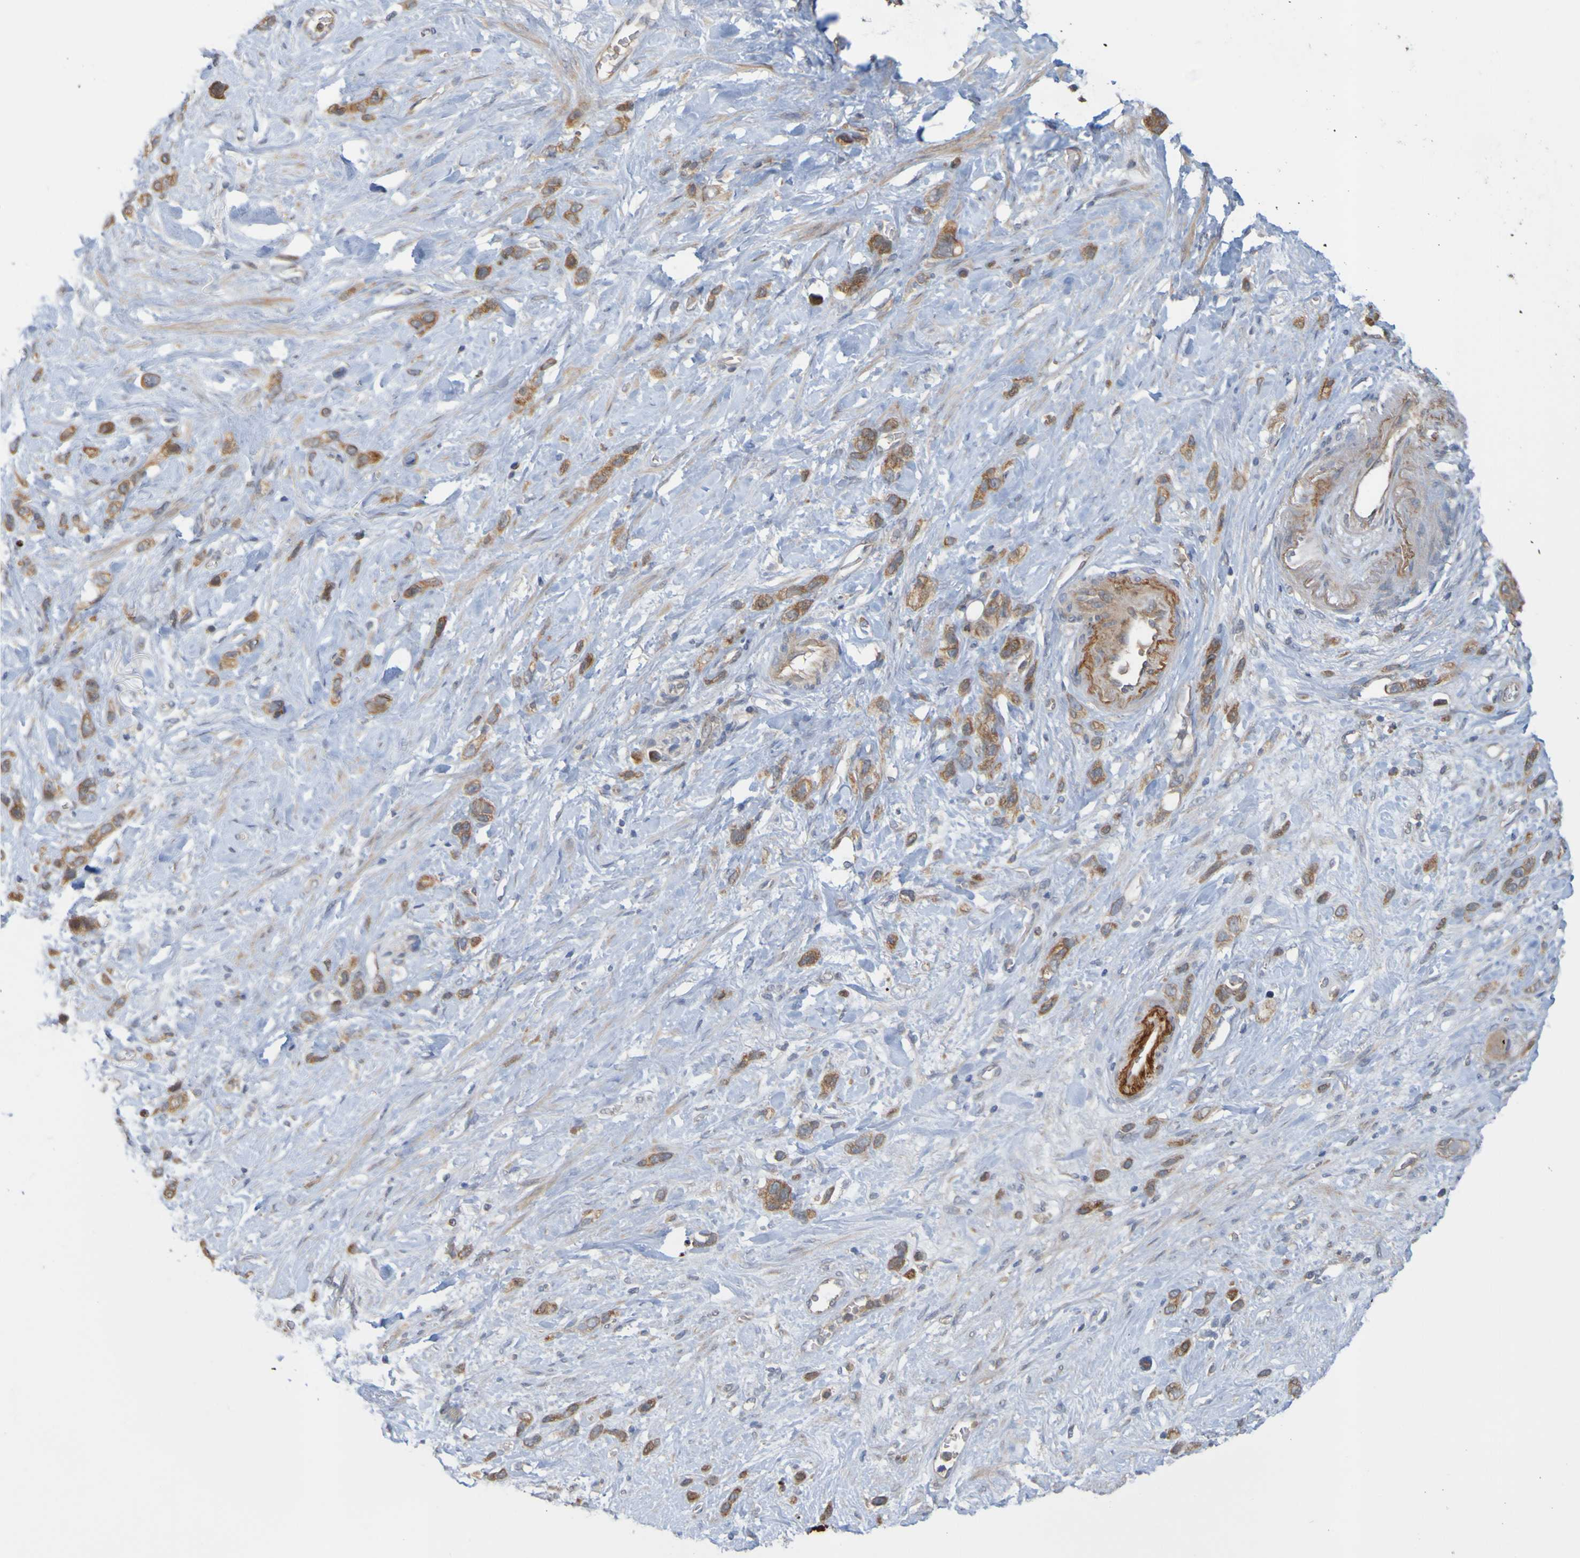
{"staining": {"intensity": "moderate", "quantity": ">75%", "location": "cytoplasmic/membranous"}, "tissue": "stomach cancer", "cell_type": "Tumor cells", "image_type": "cancer", "snomed": [{"axis": "morphology", "description": "Adenocarcinoma, NOS"}, {"axis": "morphology", "description": "Adenocarcinoma, High grade"}, {"axis": "topography", "description": "Stomach, upper"}, {"axis": "topography", "description": "Stomach, lower"}], "caption": "Protein analysis of stomach cancer tissue demonstrates moderate cytoplasmic/membranous positivity in approximately >75% of tumor cells.", "gene": "NAV2", "patient": {"sex": "female", "age": 65}}